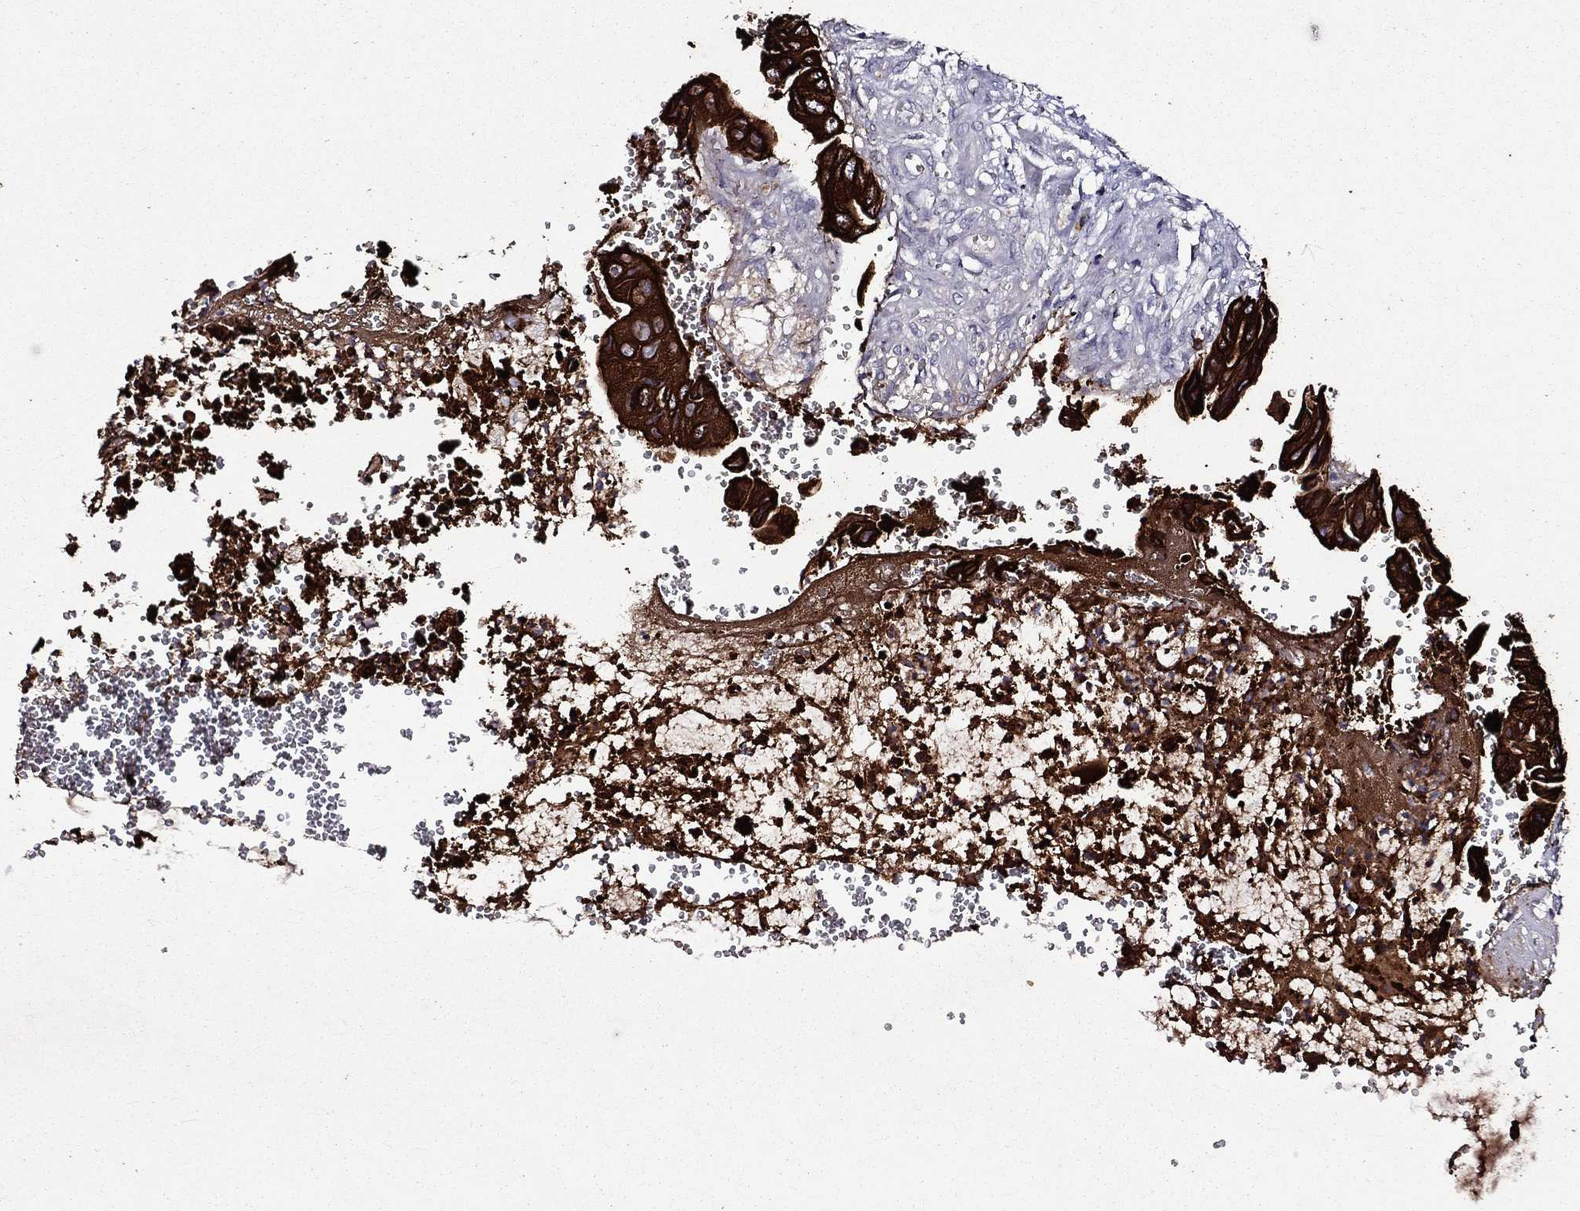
{"staining": {"intensity": "strong", "quantity": ">75%", "location": "cytoplasmic/membranous"}, "tissue": "colorectal cancer", "cell_type": "Tumor cells", "image_type": "cancer", "snomed": [{"axis": "morphology", "description": "Adenocarcinoma, NOS"}, {"axis": "topography", "description": "Colon"}], "caption": "The image displays a brown stain indicating the presence of a protein in the cytoplasmic/membranous of tumor cells in adenocarcinoma (colorectal). (DAB (3,3'-diaminobenzidine) IHC with brightfield microscopy, high magnification).", "gene": "KRT7", "patient": {"sex": "female", "age": 78}}